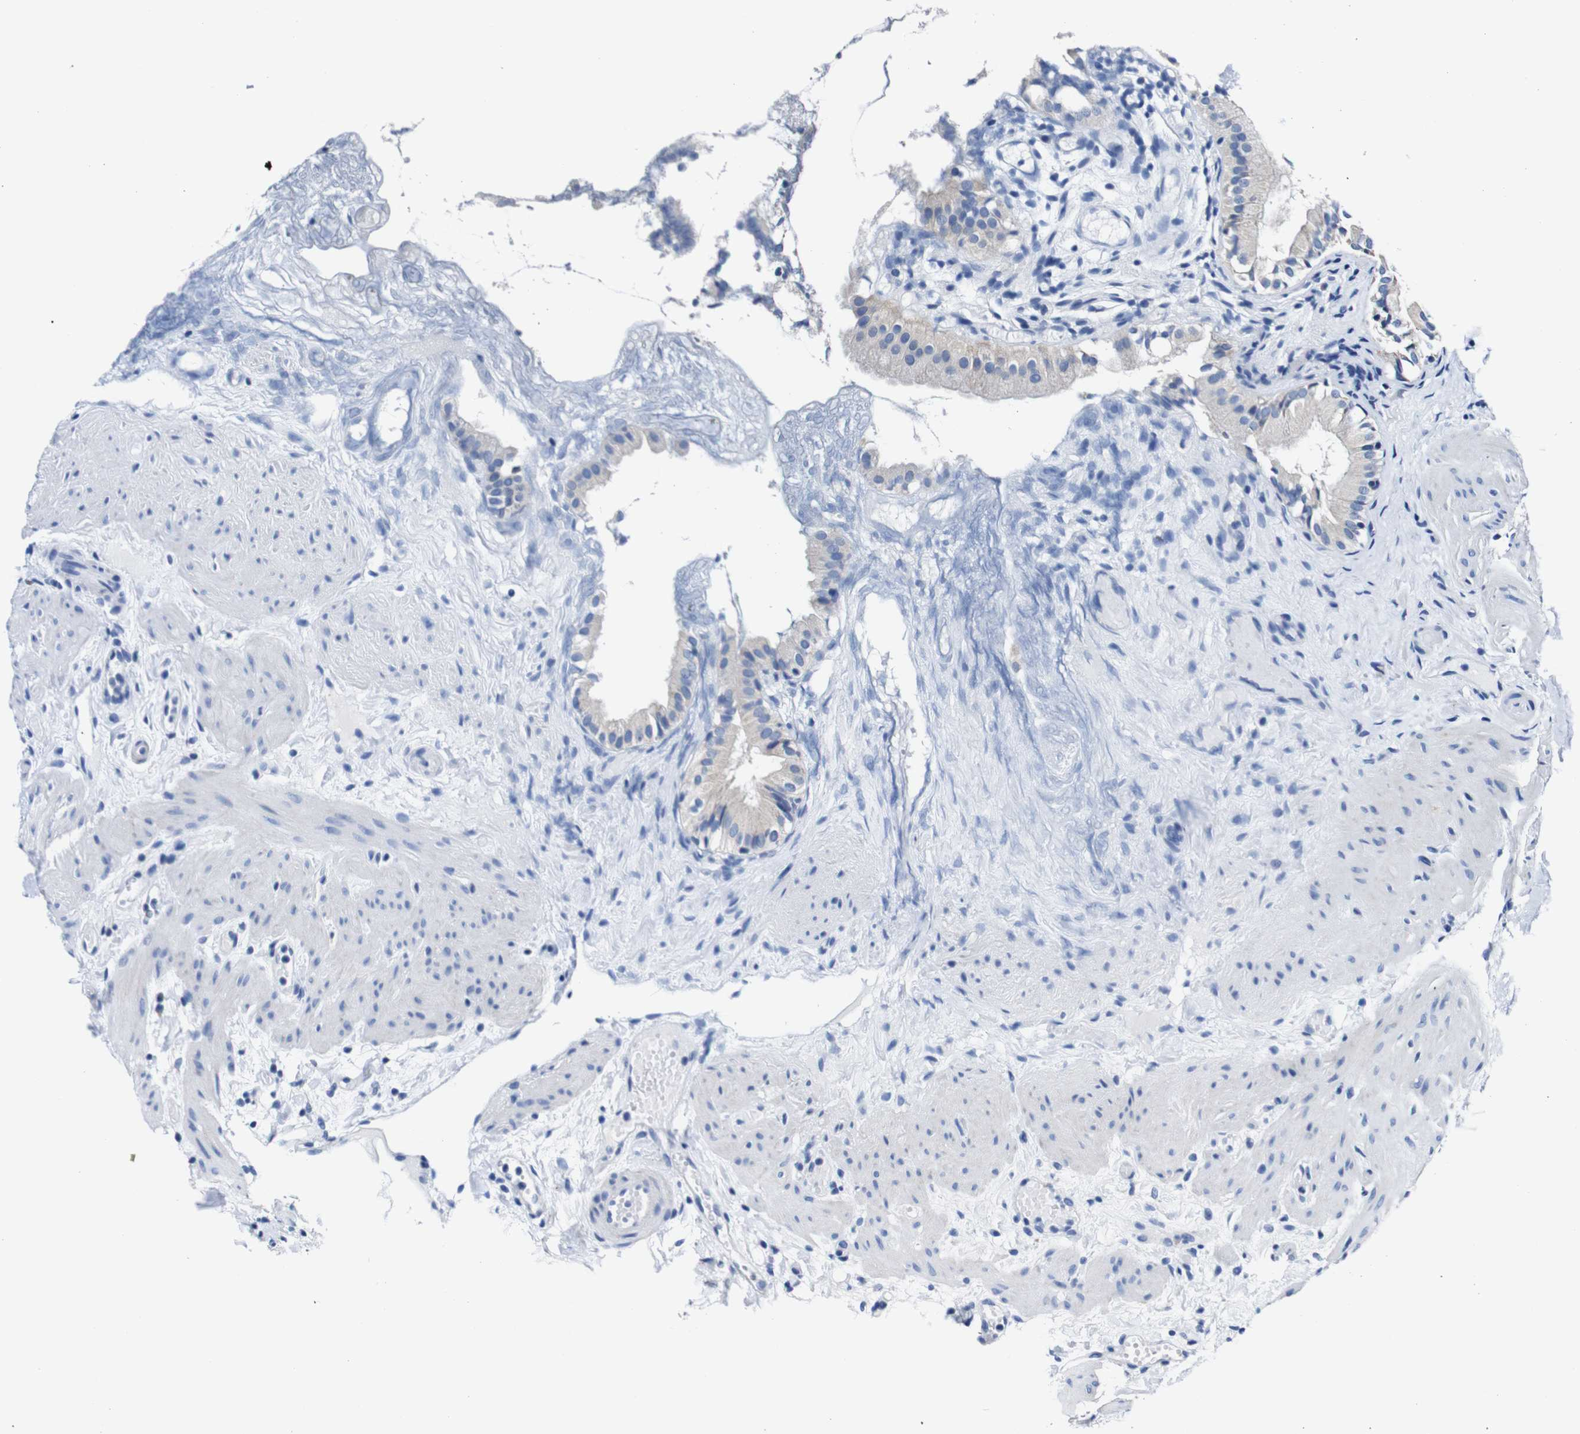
{"staining": {"intensity": "negative", "quantity": "none", "location": "none"}, "tissue": "gallbladder", "cell_type": "Glandular cells", "image_type": "normal", "snomed": [{"axis": "morphology", "description": "Normal tissue, NOS"}, {"axis": "topography", "description": "Gallbladder"}], "caption": "Immunohistochemistry (IHC) of unremarkable human gallbladder reveals no expression in glandular cells. The staining is performed using DAB (3,3'-diaminobenzidine) brown chromogen with nuclei counter-stained in using hematoxylin.", "gene": "SNX19", "patient": {"sex": "female", "age": 26}}